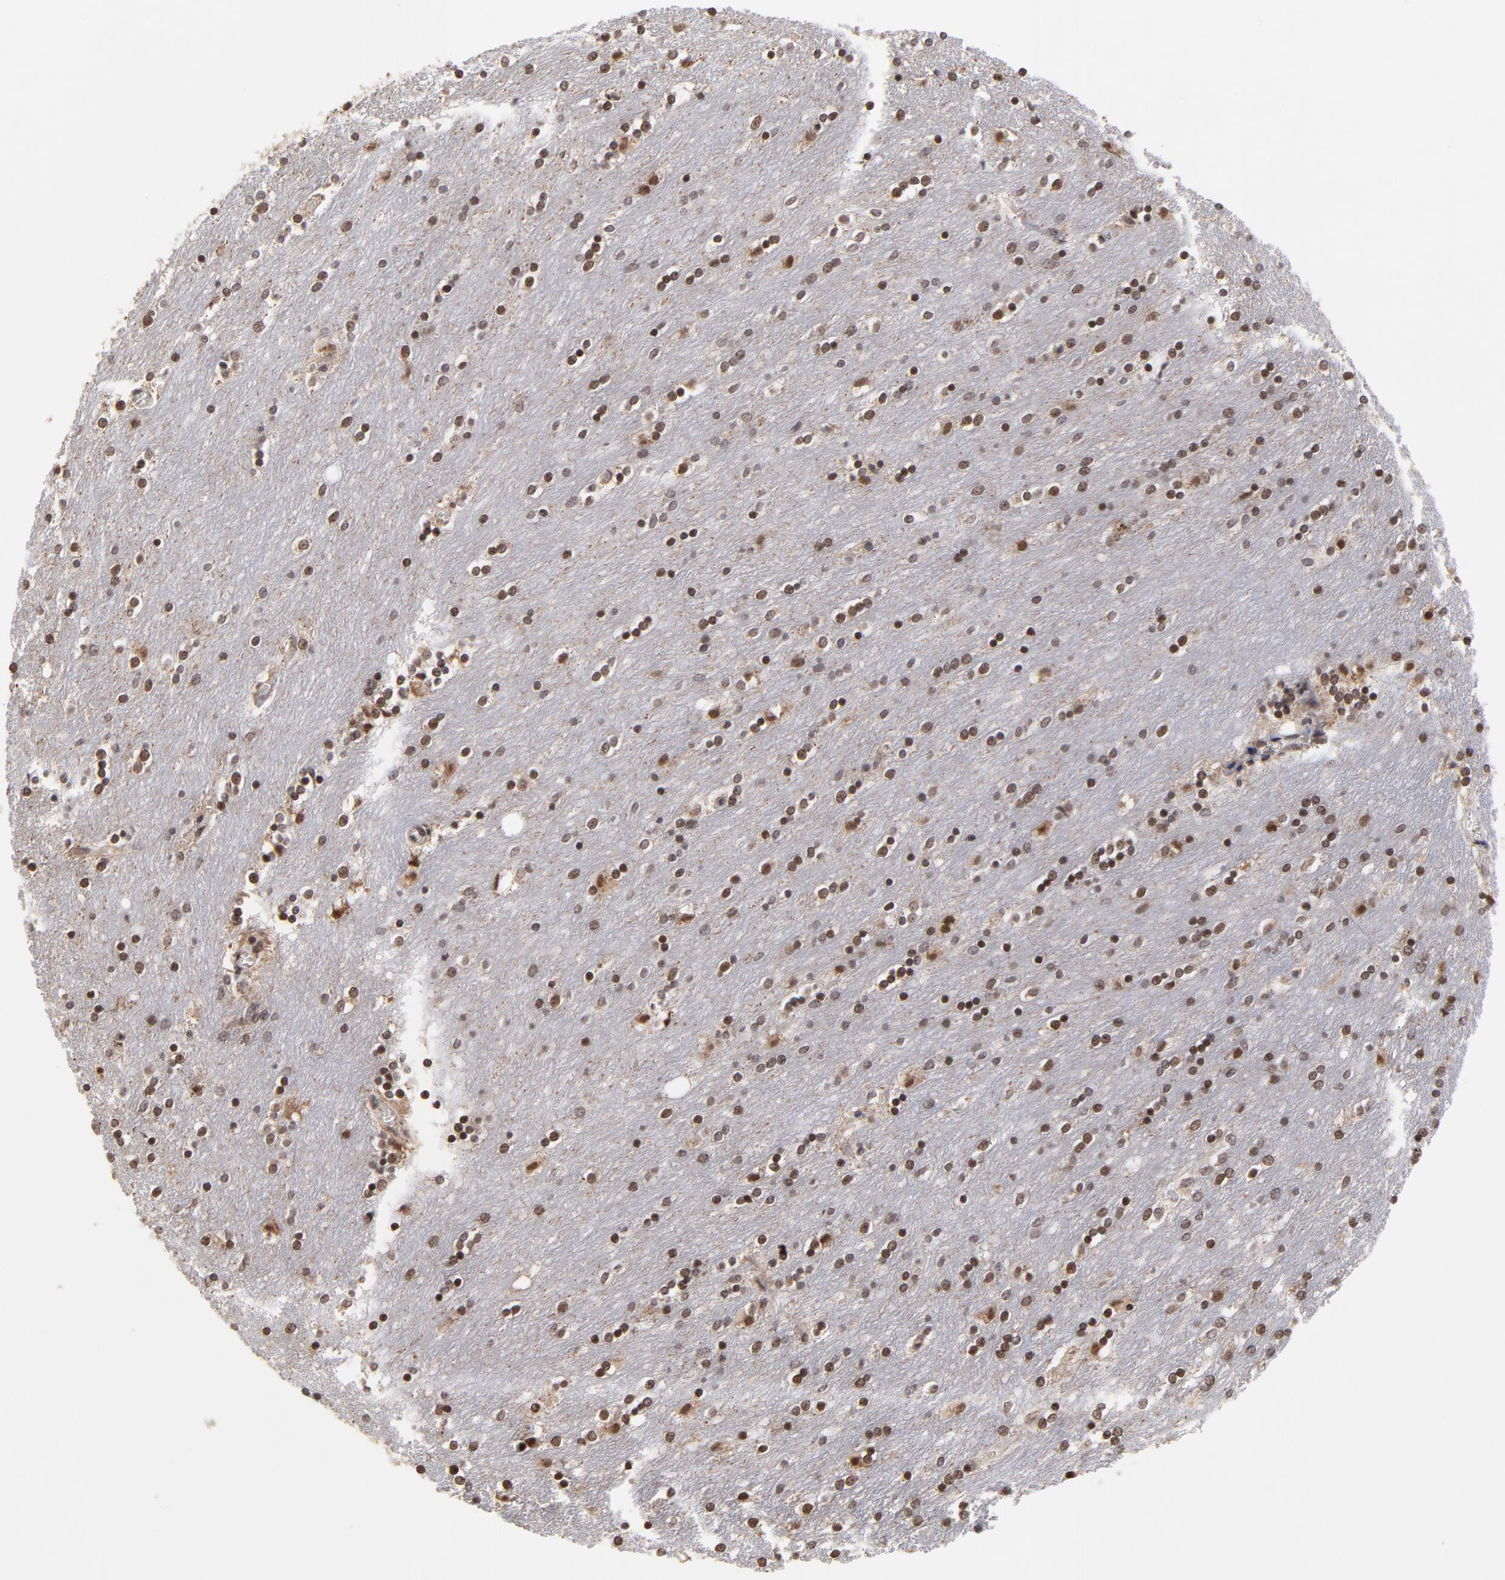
{"staining": {"intensity": "strong", "quantity": ">75%", "location": "nuclear"}, "tissue": "caudate", "cell_type": "Glial cells", "image_type": "normal", "snomed": [{"axis": "morphology", "description": "Normal tissue, NOS"}, {"axis": "topography", "description": "Lateral ventricle wall"}], "caption": "Brown immunohistochemical staining in normal caudate exhibits strong nuclear expression in approximately >75% of glial cells. Immunohistochemistry stains the protein in brown and the nuclei are stained blue.", "gene": "ZNF777", "patient": {"sex": "female", "age": 54}}